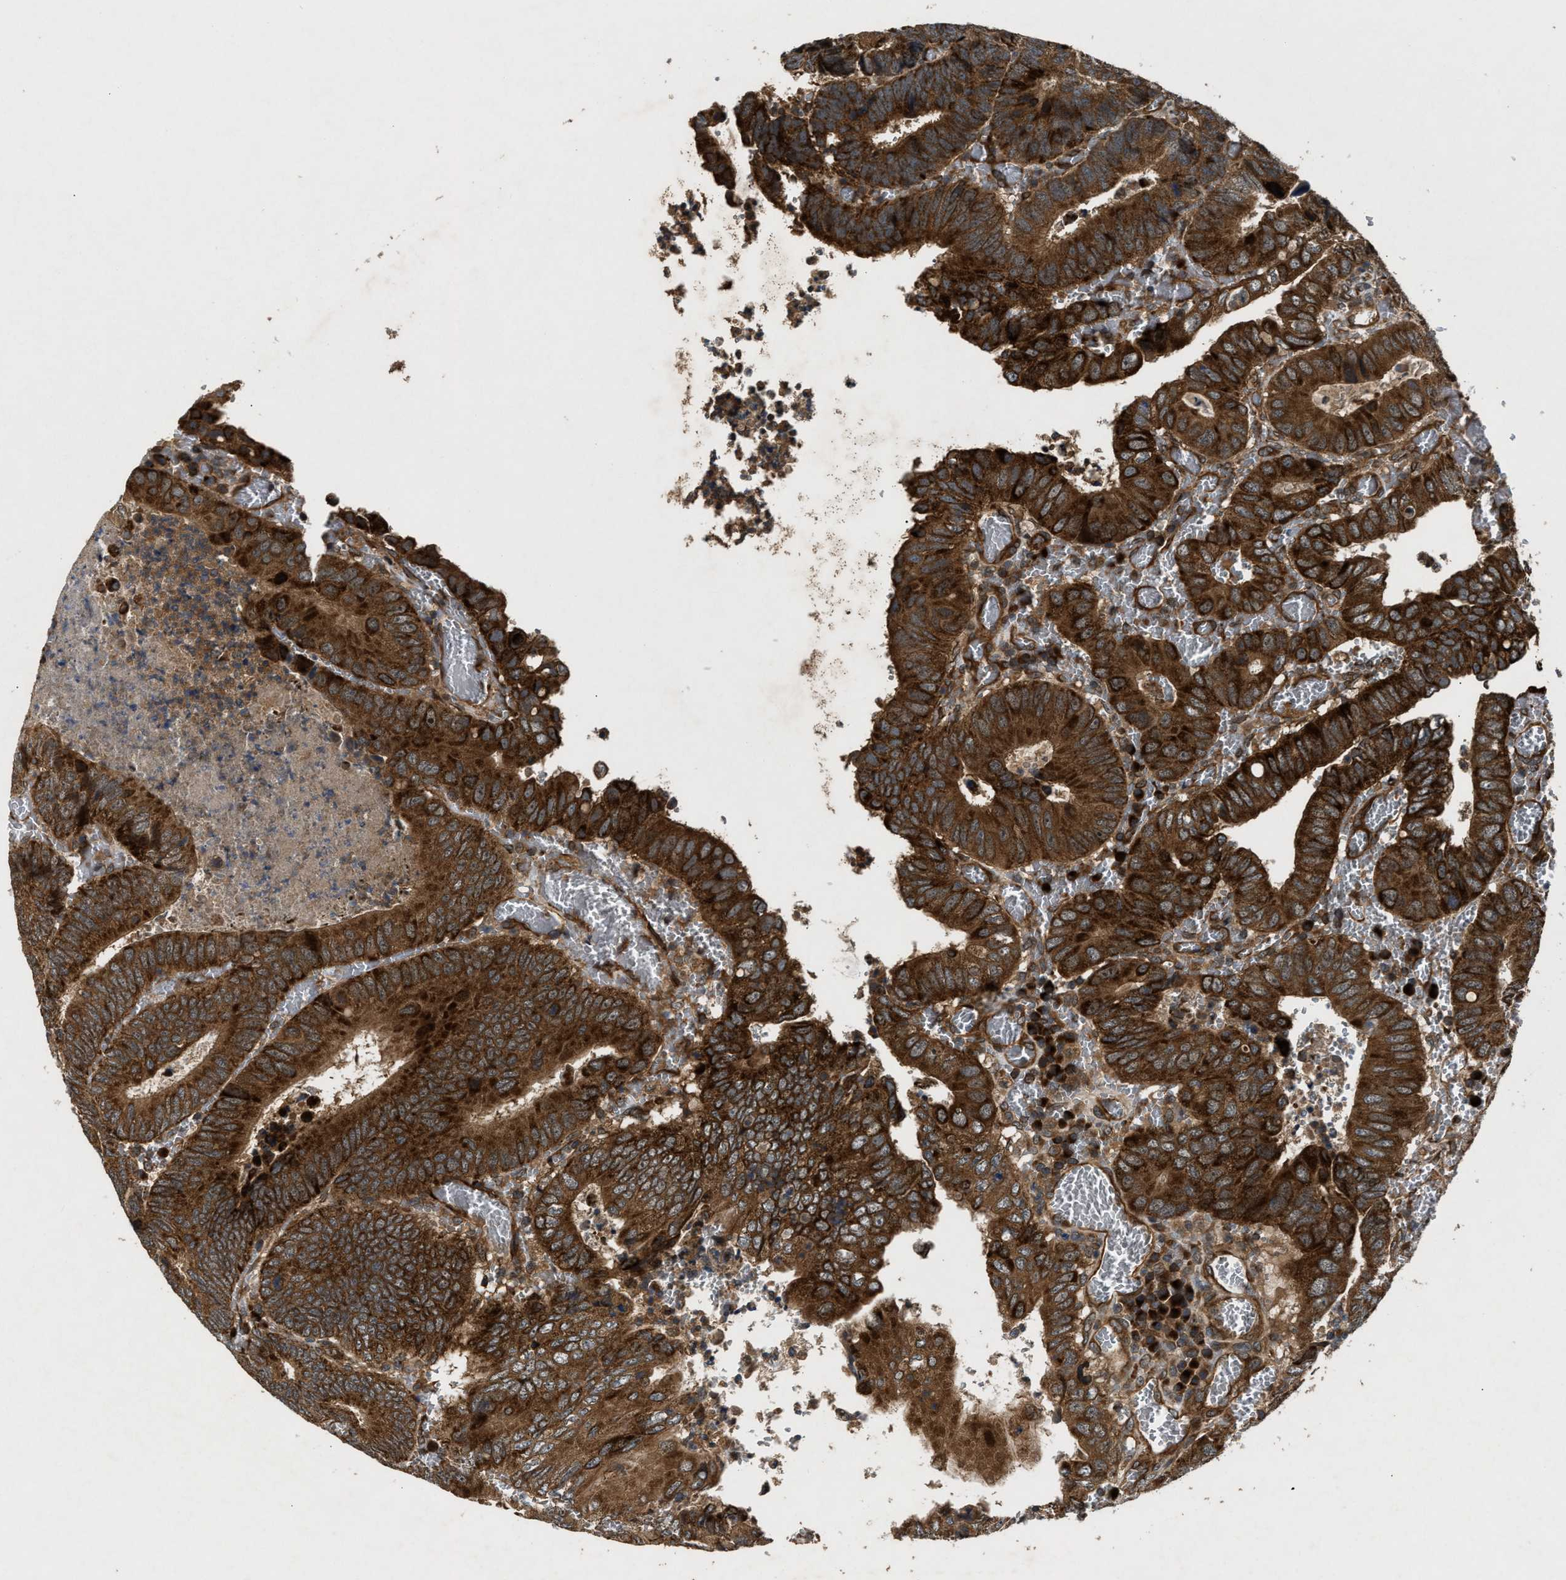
{"staining": {"intensity": "strong", "quantity": ">75%", "location": "cytoplasmic/membranous"}, "tissue": "colorectal cancer", "cell_type": "Tumor cells", "image_type": "cancer", "snomed": [{"axis": "morphology", "description": "Inflammation, NOS"}, {"axis": "morphology", "description": "Adenocarcinoma, NOS"}, {"axis": "topography", "description": "Colon"}], "caption": "Immunohistochemistry of colorectal cancer (adenocarcinoma) demonstrates high levels of strong cytoplasmic/membranous expression in about >75% of tumor cells. The protein of interest is shown in brown color, while the nuclei are stained blue.", "gene": "PNPLA8", "patient": {"sex": "male", "age": 72}}